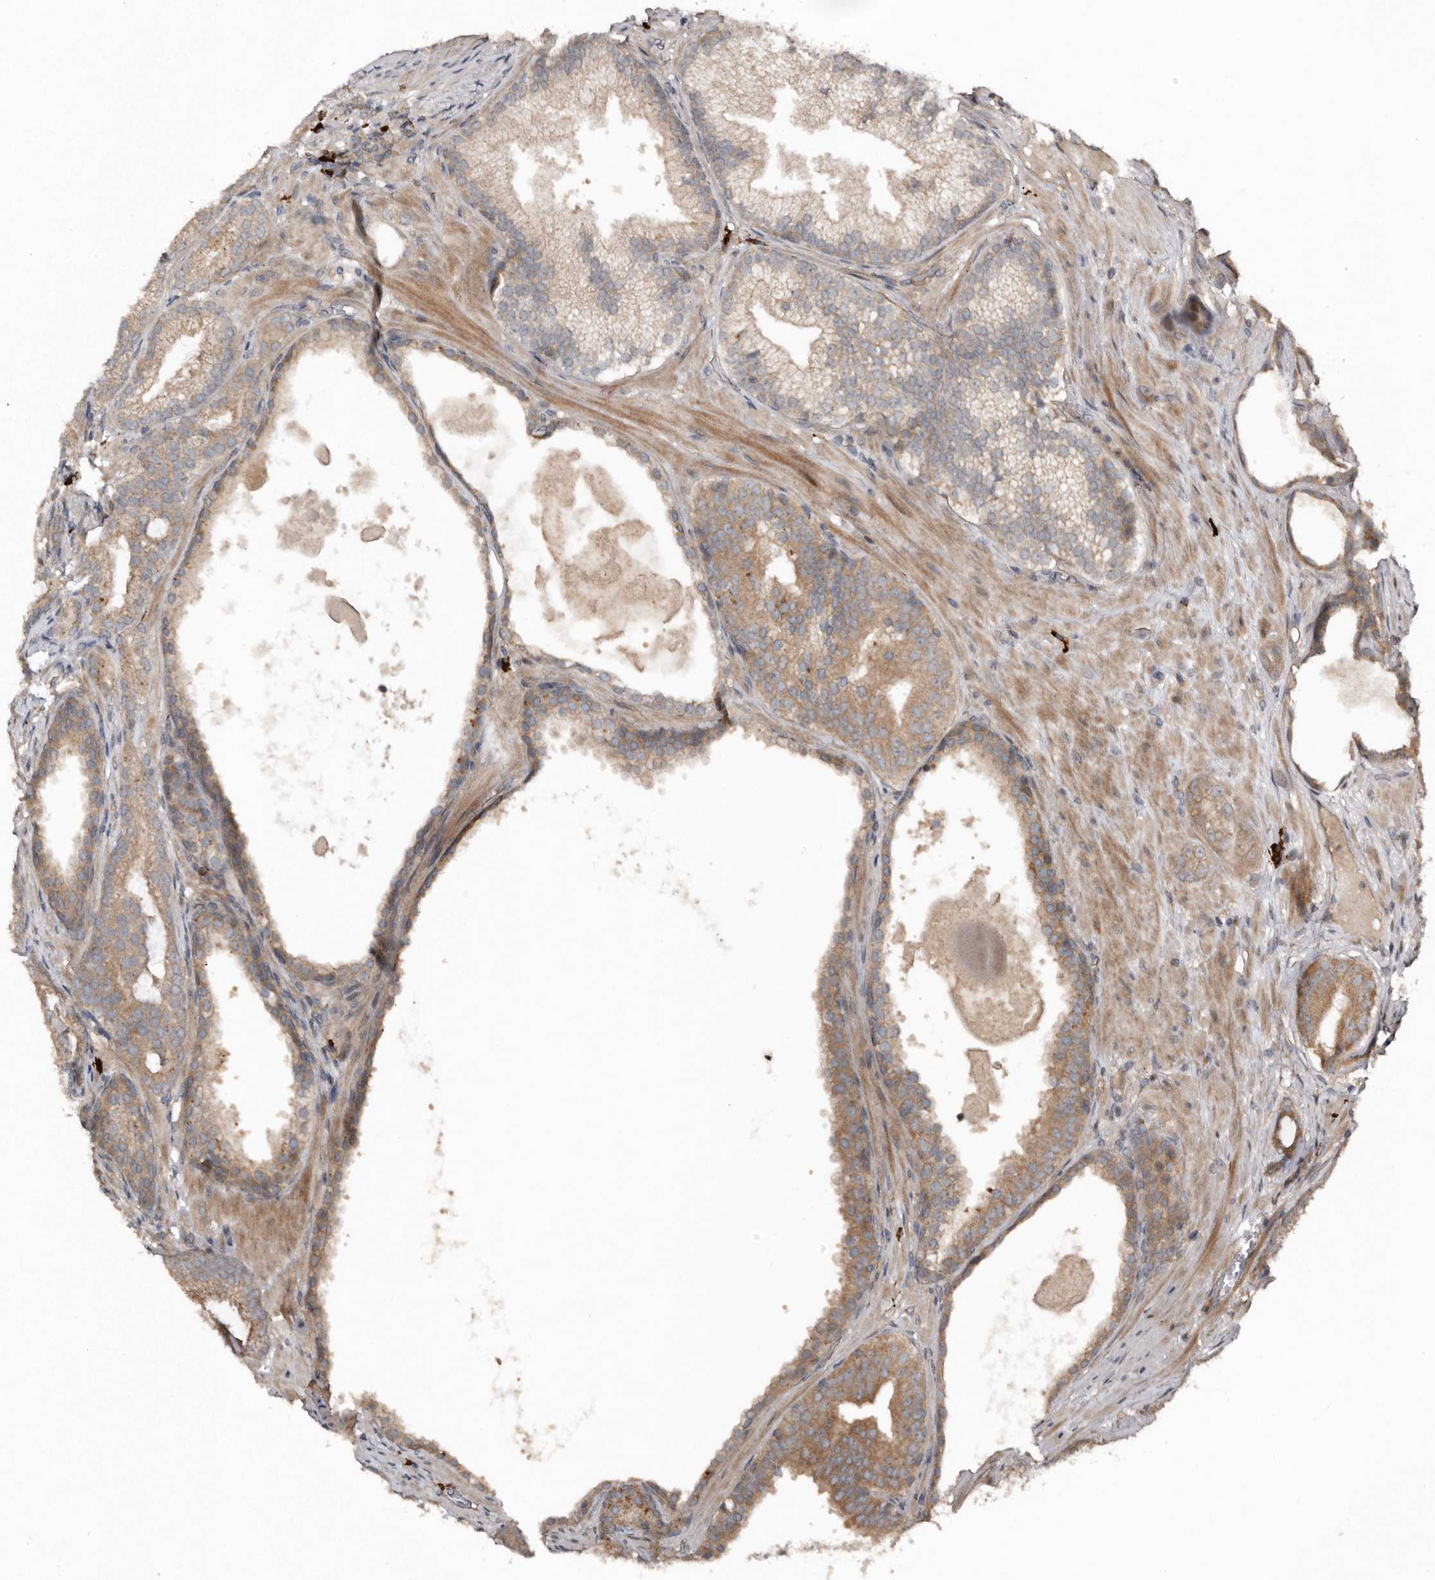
{"staining": {"intensity": "moderate", "quantity": ">75%", "location": "cytoplasmic/membranous"}, "tissue": "prostate cancer", "cell_type": "Tumor cells", "image_type": "cancer", "snomed": [{"axis": "morphology", "description": "Normal morphology"}, {"axis": "morphology", "description": "Adenocarcinoma, Low grade"}, {"axis": "topography", "description": "Prostate"}], "caption": "Moderate cytoplasmic/membranous staining for a protein is present in about >75% of tumor cells of prostate adenocarcinoma (low-grade) using IHC.", "gene": "TEAD3", "patient": {"sex": "male", "age": 72}}